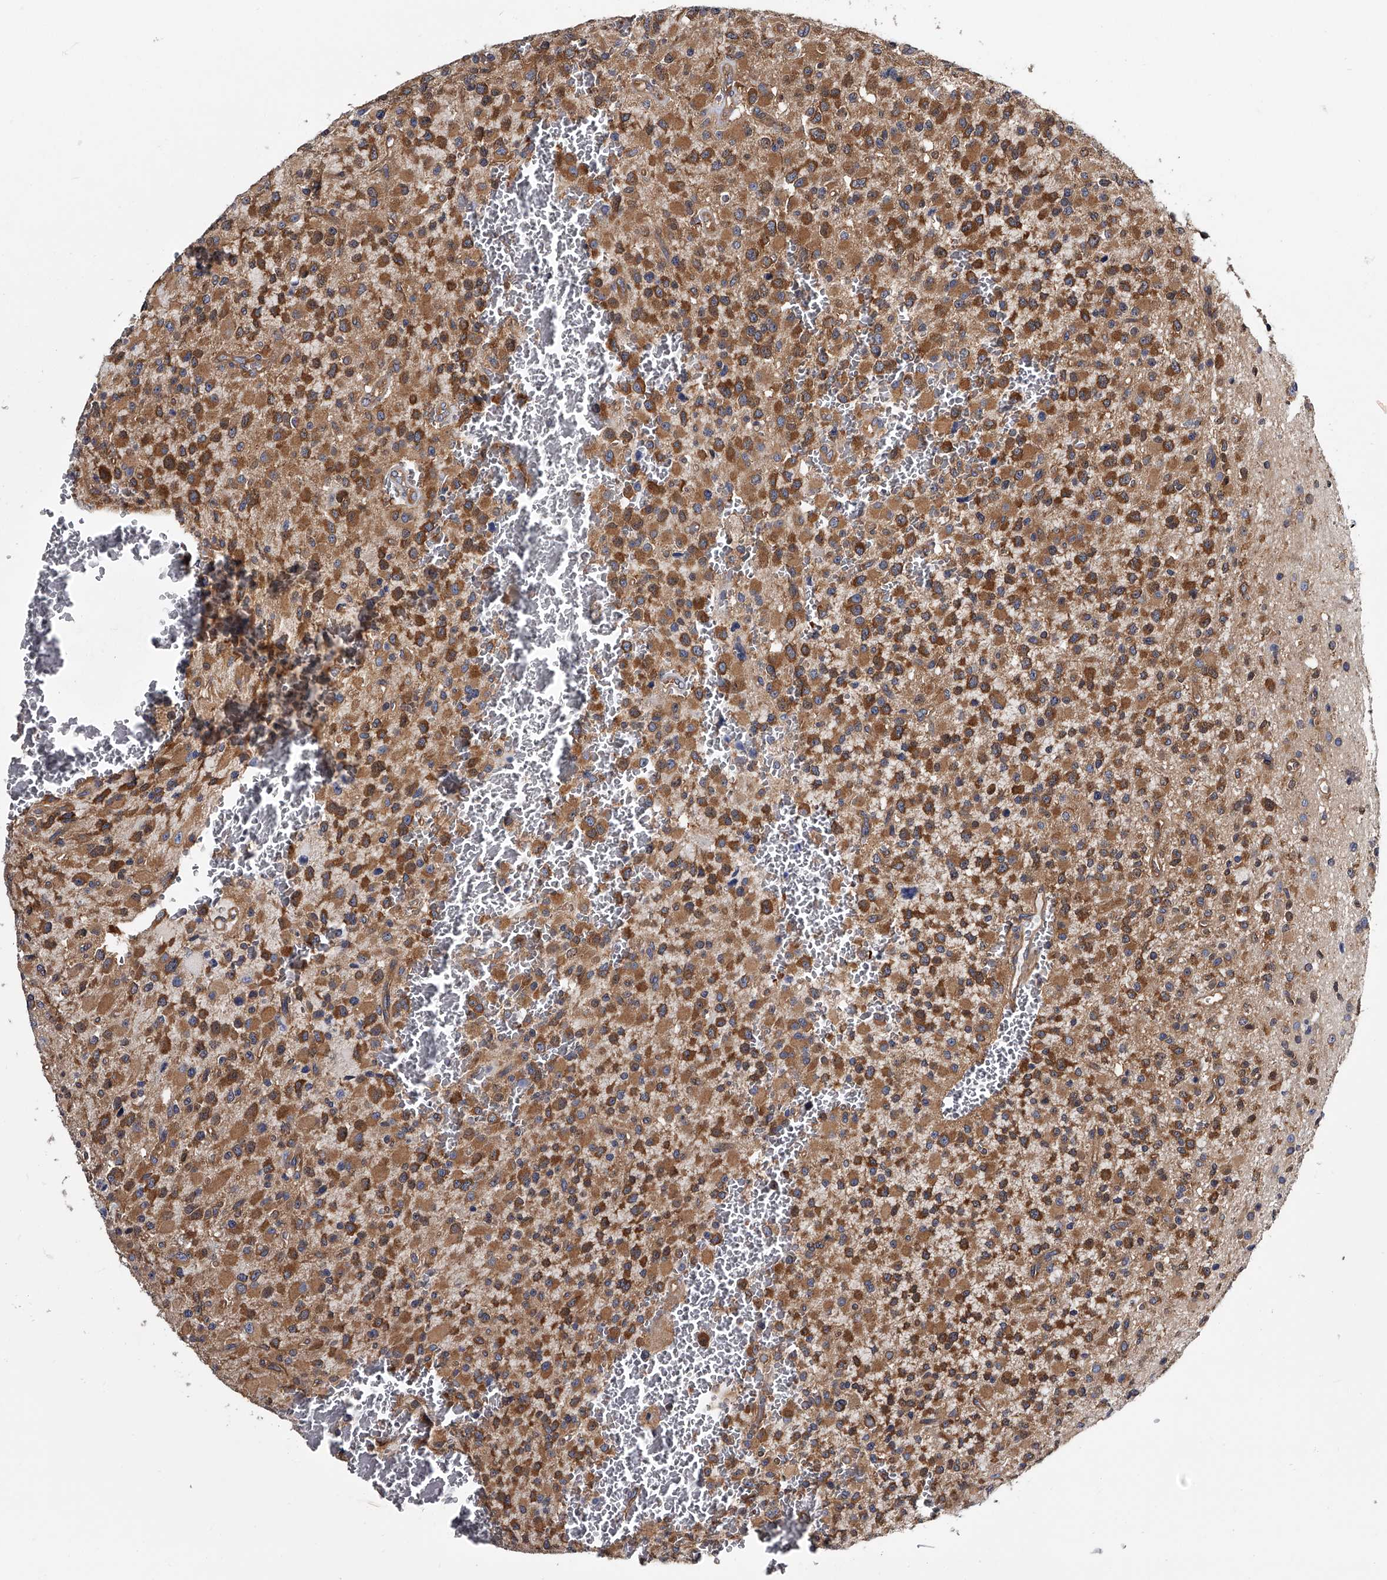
{"staining": {"intensity": "strong", "quantity": ">75%", "location": "cytoplasmic/membranous"}, "tissue": "glioma", "cell_type": "Tumor cells", "image_type": "cancer", "snomed": [{"axis": "morphology", "description": "Glioma, malignant, High grade"}, {"axis": "topography", "description": "Brain"}], "caption": "A brown stain shows strong cytoplasmic/membranous expression of a protein in glioma tumor cells. (DAB IHC, brown staining for protein, blue staining for nuclei).", "gene": "GAPVD1", "patient": {"sex": "male", "age": 34}}